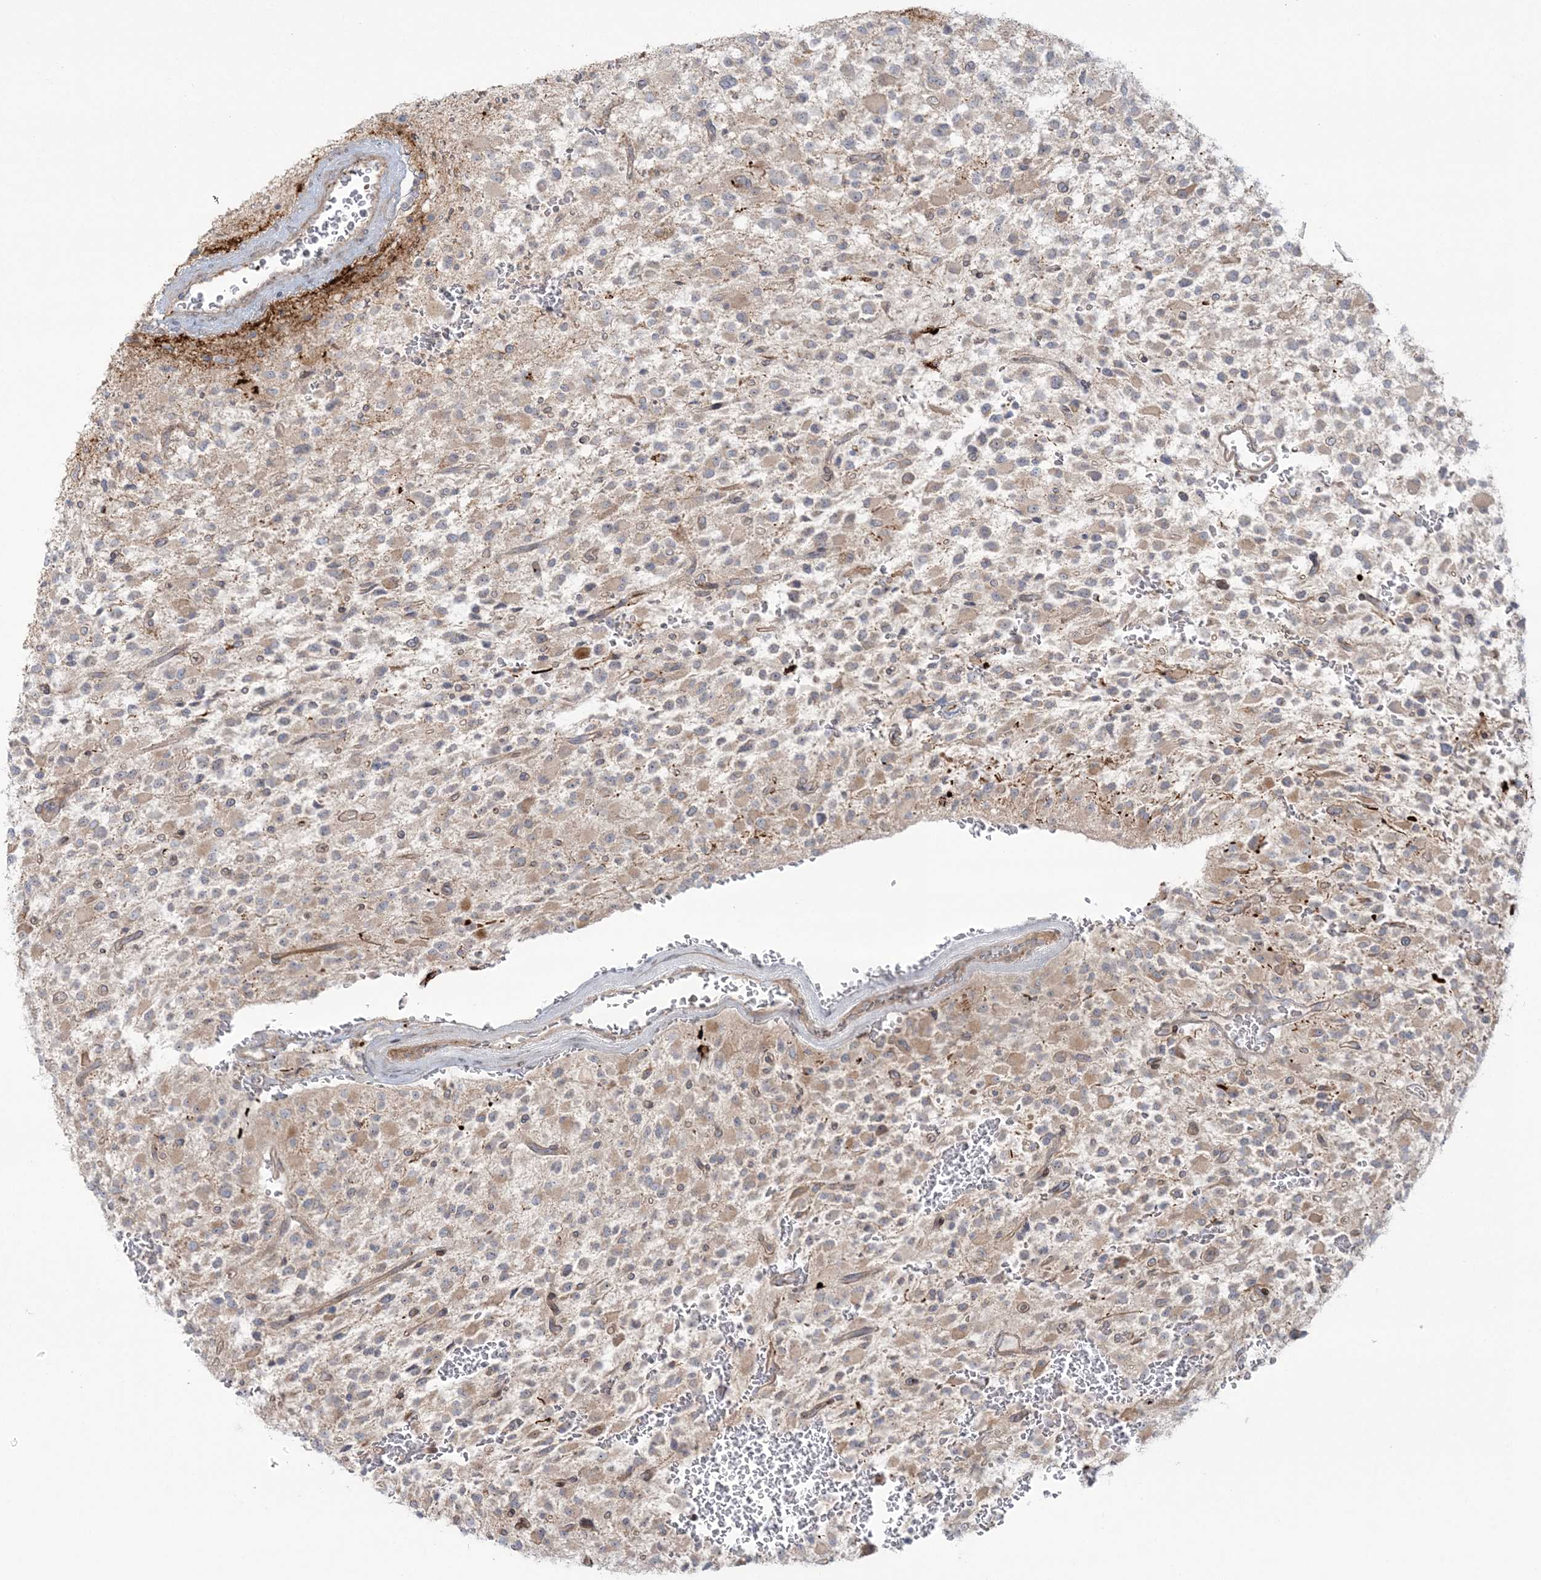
{"staining": {"intensity": "weak", "quantity": "<25%", "location": "cytoplasmic/membranous"}, "tissue": "glioma", "cell_type": "Tumor cells", "image_type": "cancer", "snomed": [{"axis": "morphology", "description": "Glioma, malignant, High grade"}, {"axis": "topography", "description": "Brain"}], "caption": "Tumor cells show no significant staining in glioma. (DAB (3,3'-diaminobenzidine) immunohistochemistry, high magnification).", "gene": "NUDT9", "patient": {"sex": "male", "age": 34}}